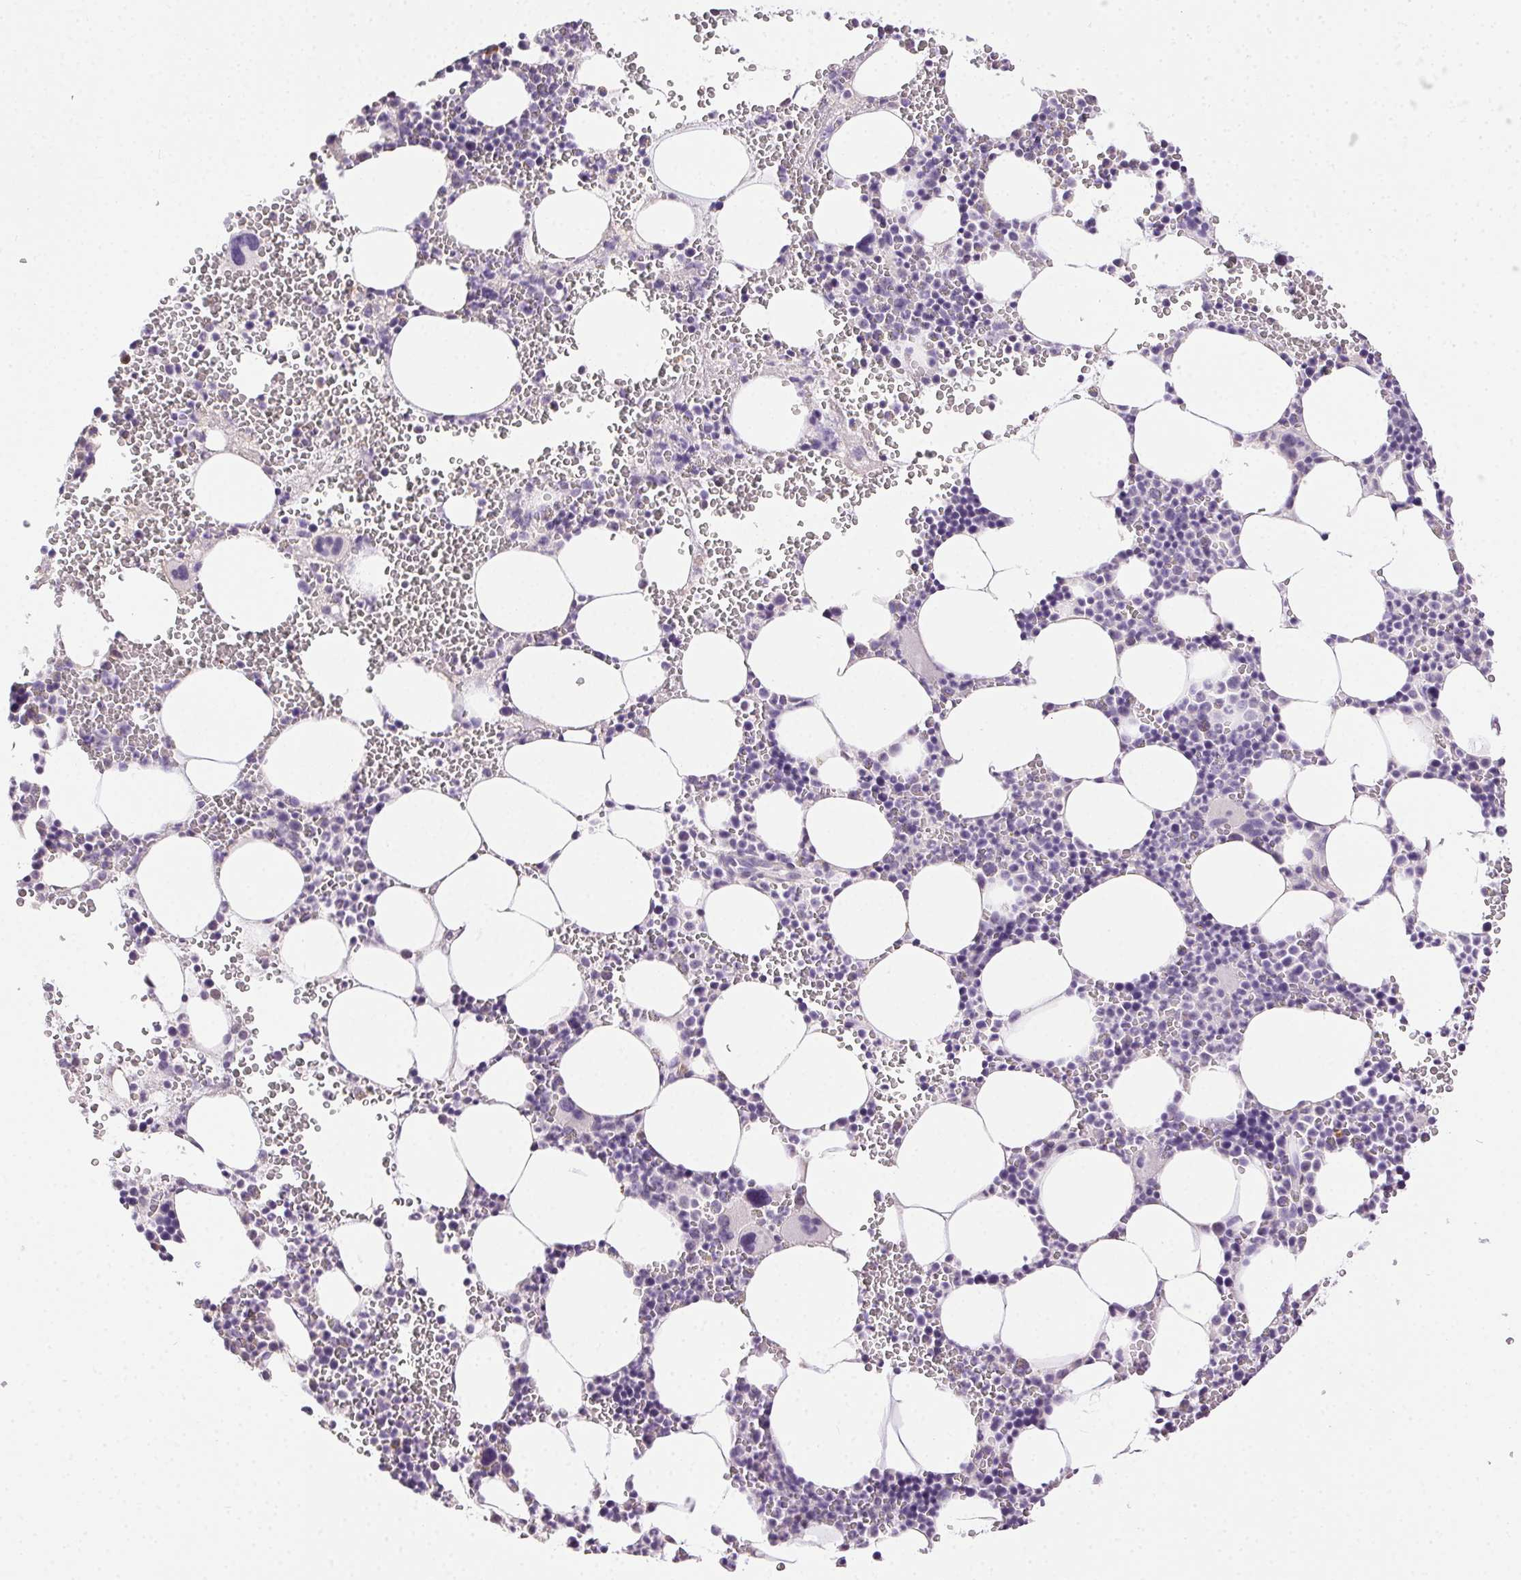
{"staining": {"intensity": "negative", "quantity": "none", "location": "none"}, "tissue": "bone marrow", "cell_type": "Hematopoietic cells", "image_type": "normal", "snomed": [{"axis": "morphology", "description": "Normal tissue, NOS"}, {"axis": "topography", "description": "Bone marrow"}], "caption": "Immunohistochemical staining of unremarkable bone marrow reveals no significant staining in hematopoietic cells.", "gene": "SYCE2", "patient": {"sex": "male", "age": 82}}